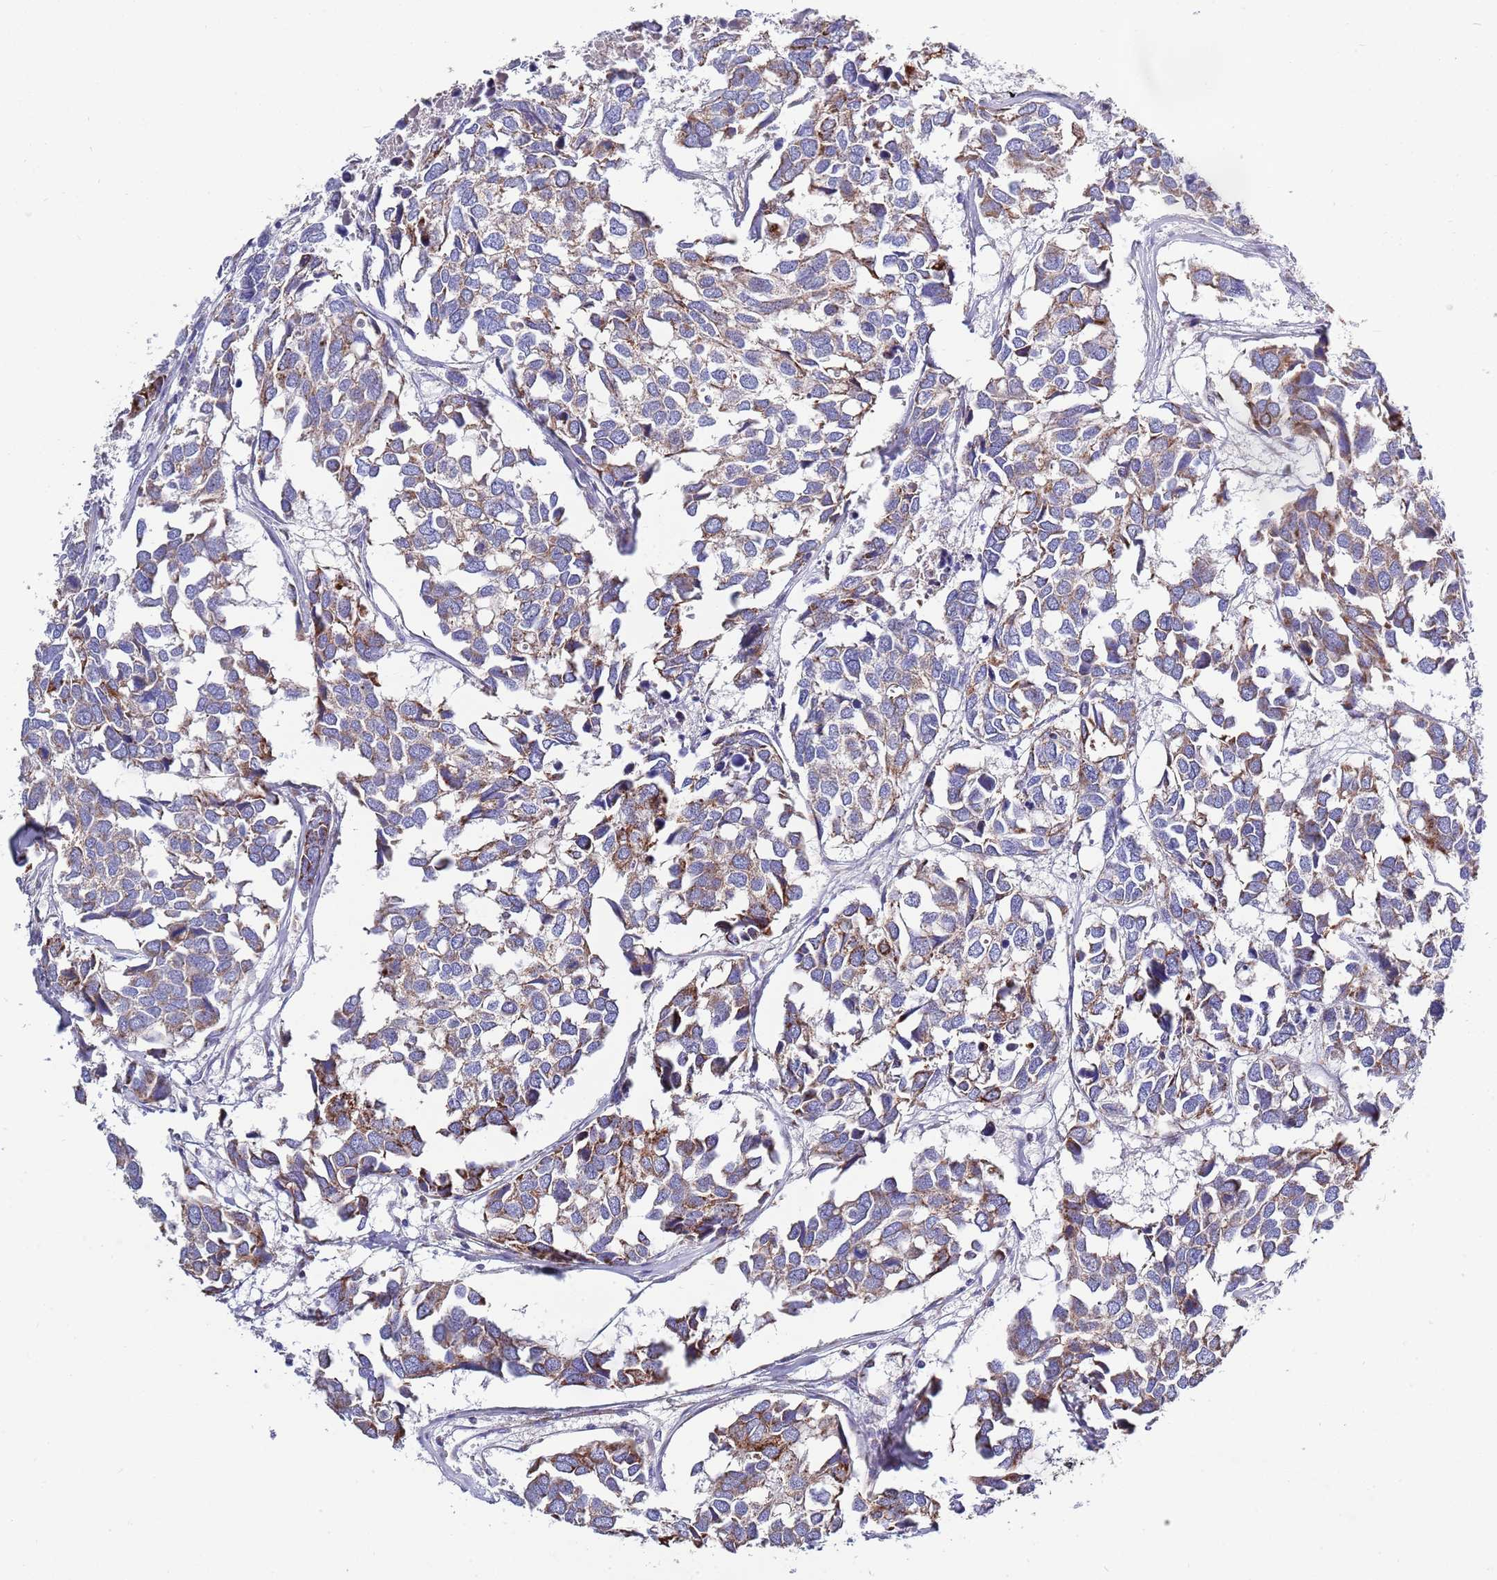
{"staining": {"intensity": "moderate", "quantity": "25%-75%", "location": "cytoplasmic/membranous"}, "tissue": "breast cancer", "cell_type": "Tumor cells", "image_type": "cancer", "snomed": [{"axis": "morphology", "description": "Duct carcinoma"}, {"axis": "topography", "description": "Breast"}], "caption": "High-power microscopy captured an IHC histopathology image of infiltrating ductal carcinoma (breast), revealing moderate cytoplasmic/membranous expression in approximately 25%-75% of tumor cells.", "gene": "EMC8", "patient": {"sex": "female", "age": 83}}